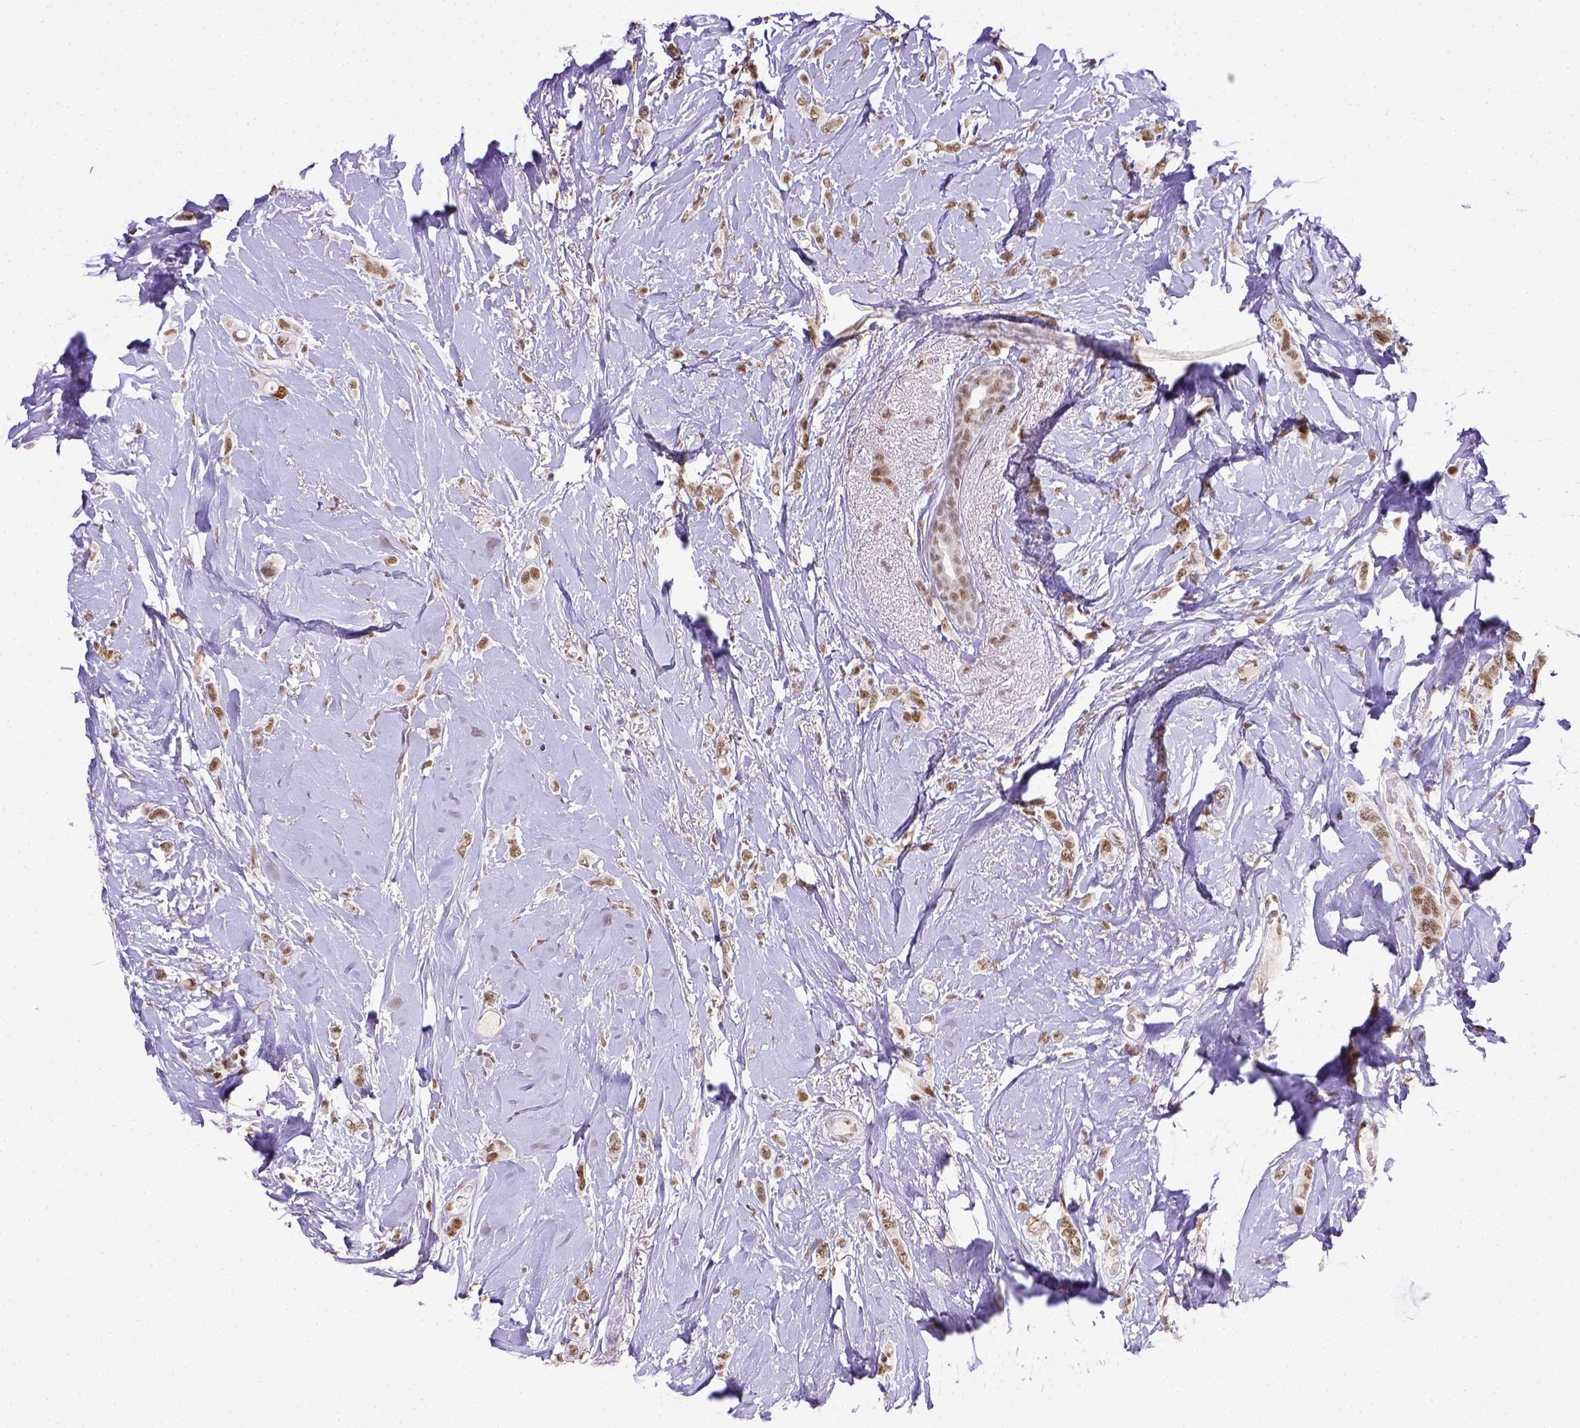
{"staining": {"intensity": "moderate", "quantity": ">75%", "location": "nuclear"}, "tissue": "breast cancer", "cell_type": "Tumor cells", "image_type": "cancer", "snomed": [{"axis": "morphology", "description": "Lobular carcinoma"}, {"axis": "topography", "description": "Breast"}], "caption": "This is a photomicrograph of IHC staining of lobular carcinoma (breast), which shows moderate staining in the nuclear of tumor cells.", "gene": "ERCC1", "patient": {"sex": "female", "age": 66}}